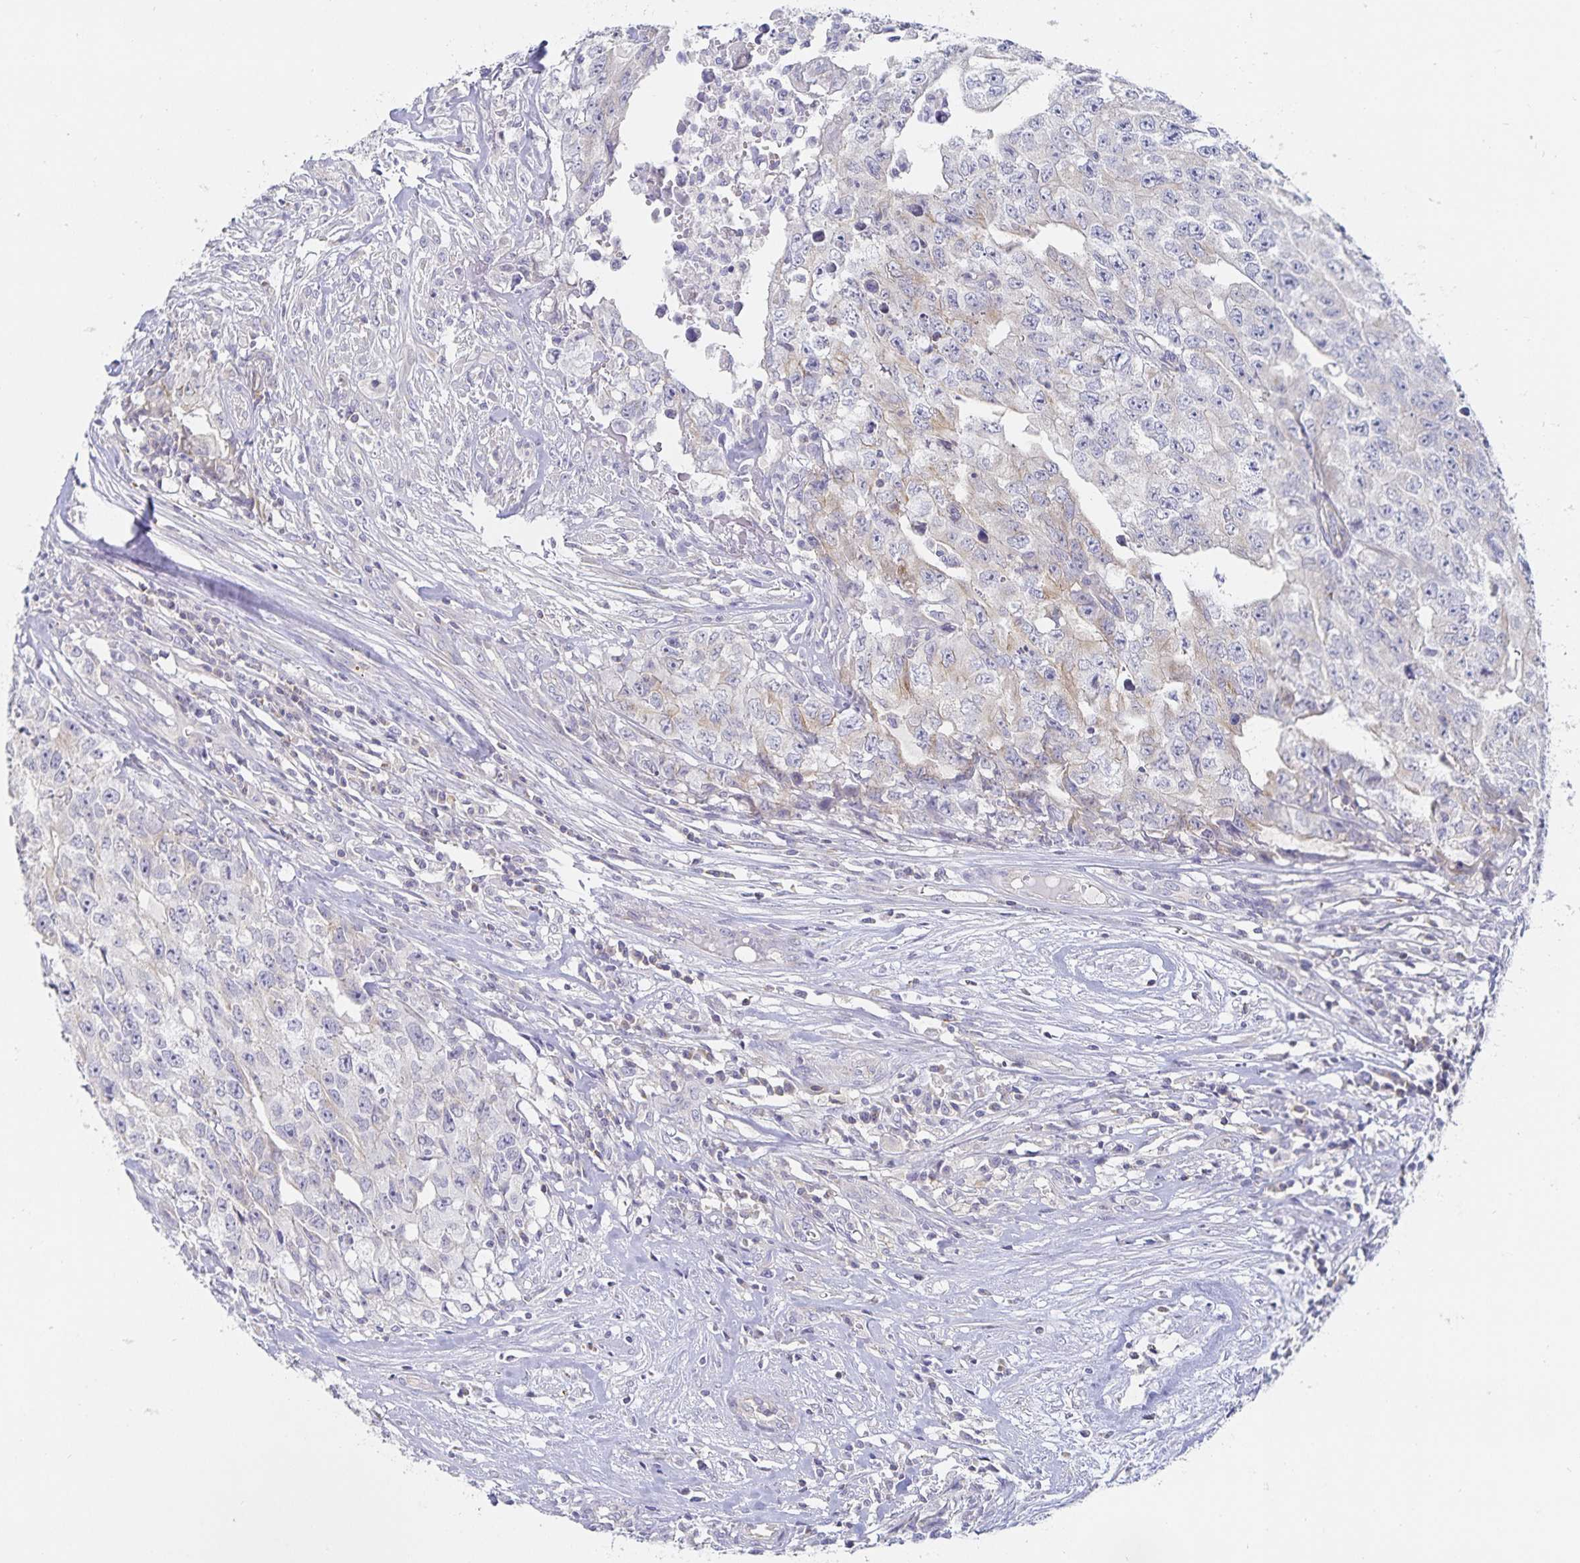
{"staining": {"intensity": "weak", "quantity": "<25%", "location": "cytoplasmic/membranous"}, "tissue": "testis cancer", "cell_type": "Tumor cells", "image_type": "cancer", "snomed": [{"axis": "morphology", "description": "Carcinoma, Embryonal, NOS"}, {"axis": "morphology", "description": "Teratoma, malignant, NOS"}, {"axis": "topography", "description": "Testis"}], "caption": "Micrograph shows no significant protein positivity in tumor cells of testis cancer. Nuclei are stained in blue.", "gene": "SFTPA1", "patient": {"sex": "male", "age": 24}}